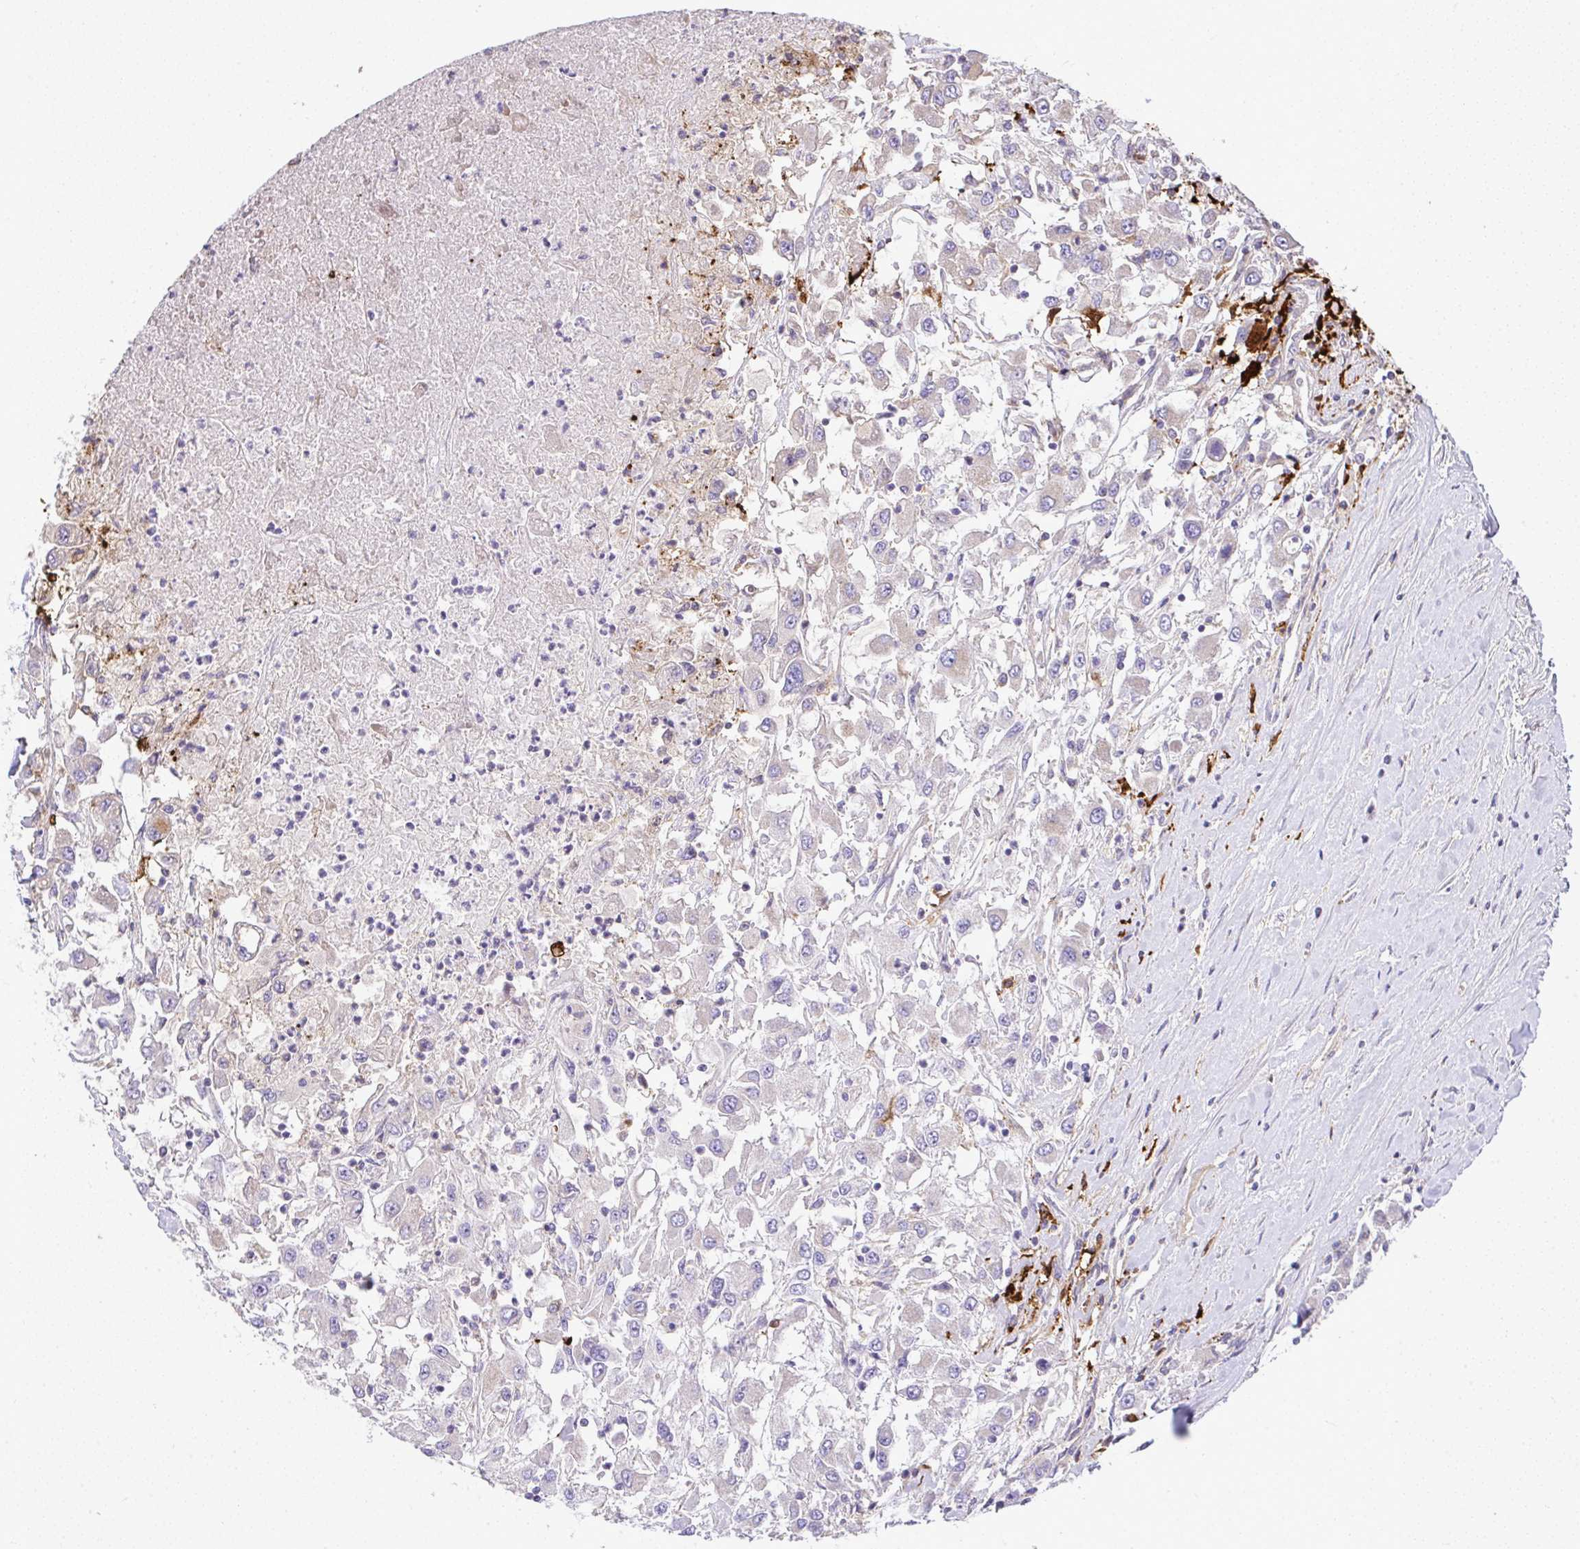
{"staining": {"intensity": "negative", "quantity": "none", "location": "none"}, "tissue": "renal cancer", "cell_type": "Tumor cells", "image_type": "cancer", "snomed": [{"axis": "morphology", "description": "Adenocarcinoma, NOS"}, {"axis": "topography", "description": "Kidney"}], "caption": "Tumor cells show no significant protein staining in renal cancer (adenocarcinoma). (Stains: DAB IHC with hematoxylin counter stain, Microscopy: brightfield microscopy at high magnification).", "gene": "GRID2", "patient": {"sex": "female", "age": 67}}